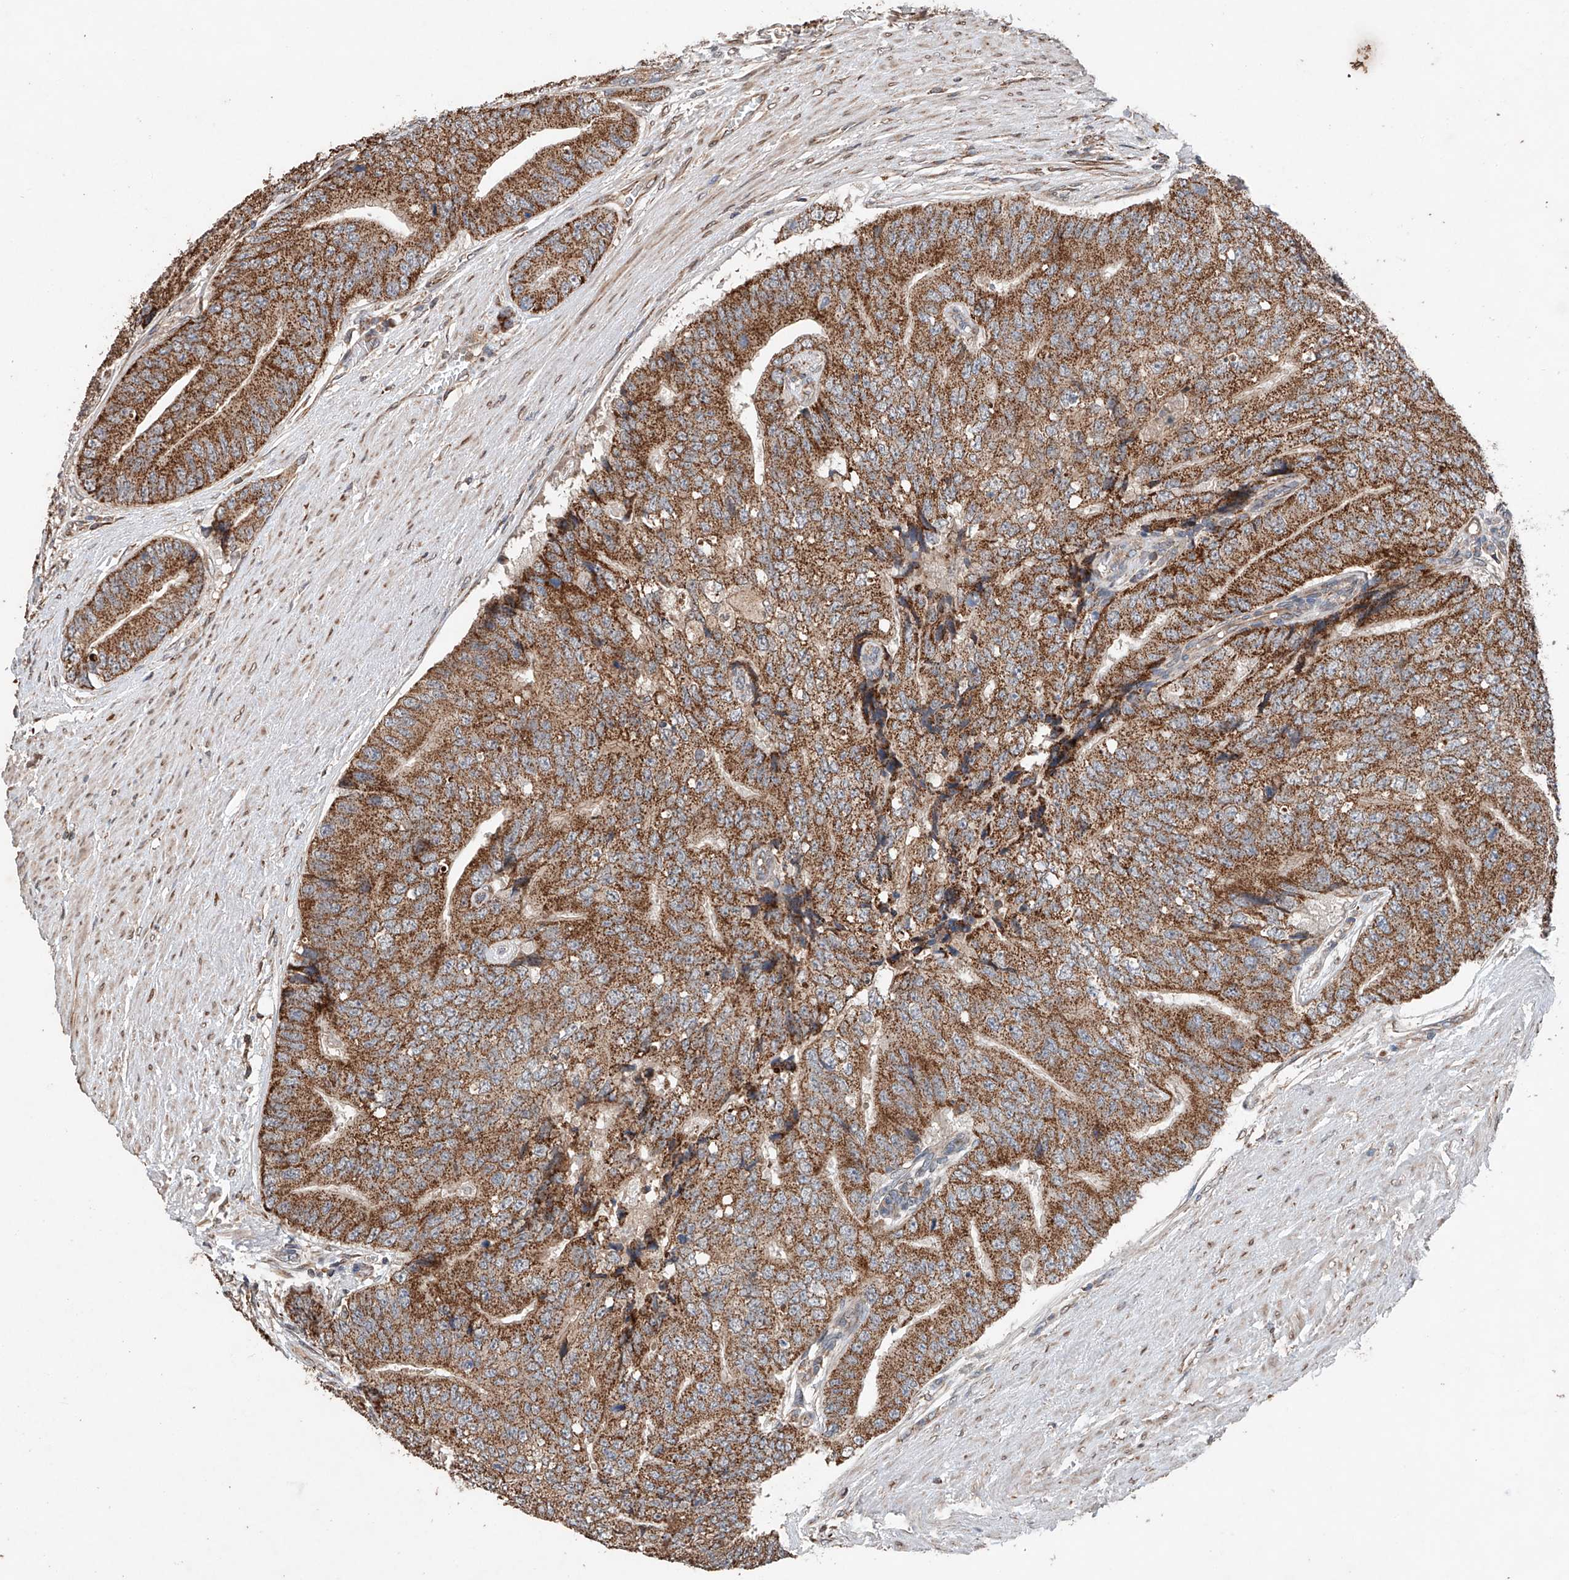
{"staining": {"intensity": "strong", "quantity": ">75%", "location": "cytoplasmic/membranous"}, "tissue": "prostate cancer", "cell_type": "Tumor cells", "image_type": "cancer", "snomed": [{"axis": "morphology", "description": "Adenocarcinoma, High grade"}, {"axis": "topography", "description": "Prostate"}], "caption": "IHC histopathology image of prostate high-grade adenocarcinoma stained for a protein (brown), which displays high levels of strong cytoplasmic/membranous staining in approximately >75% of tumor cells.", "gene": "AP4B1", "patient": {"sex": "male", "age": 70}}